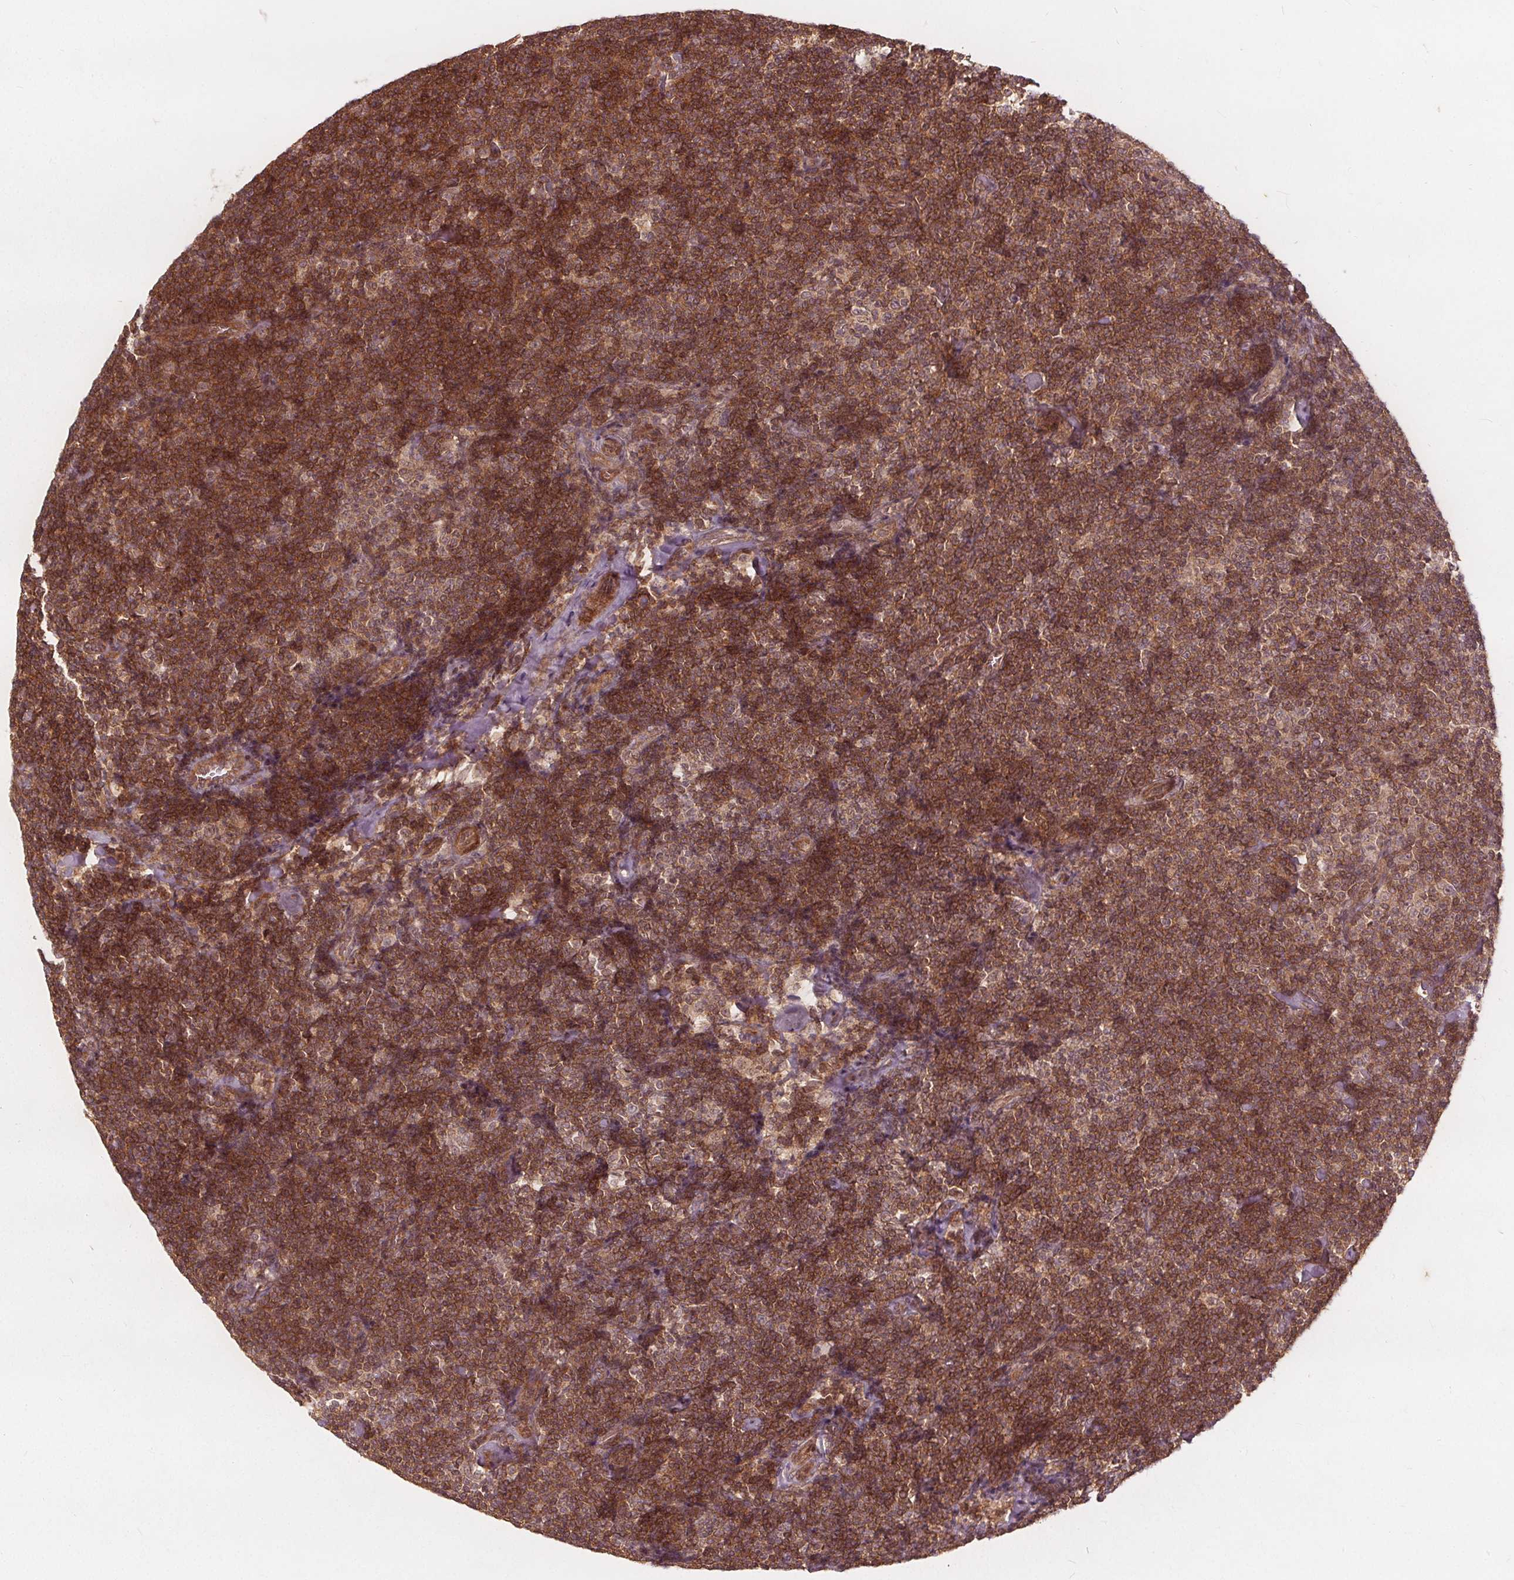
{"staining": {"intensity": "moderate", "quantity": ">75%", "location": "cytoplasmic/membranous,nuclear"}, "tissue": "lymphoma", "cell_type": "Tumor cells", "image_type": "cancer", "snomed": [{"axis": "morphology", "description": "Malignant lymphoma, non-Hodgkin's type, Low grade"}, {"axis": "topography", "description": "Lymph node"}], "caption": "IHC image of neoplastic tissue: human malignant lymphoma, non-Hodgkin's type (low-grade) stained using immunohistochemistry (IHC) demonstrates medium levels of moderate protein expression localized specifically in the cytoplasmic/membranous and nuclear of tumor cells, appearing as a cytoplasmic/membranous and nuclear brown color.", "gene": "PPP1CB", "patient": {"sex": "male", "age": 81}}